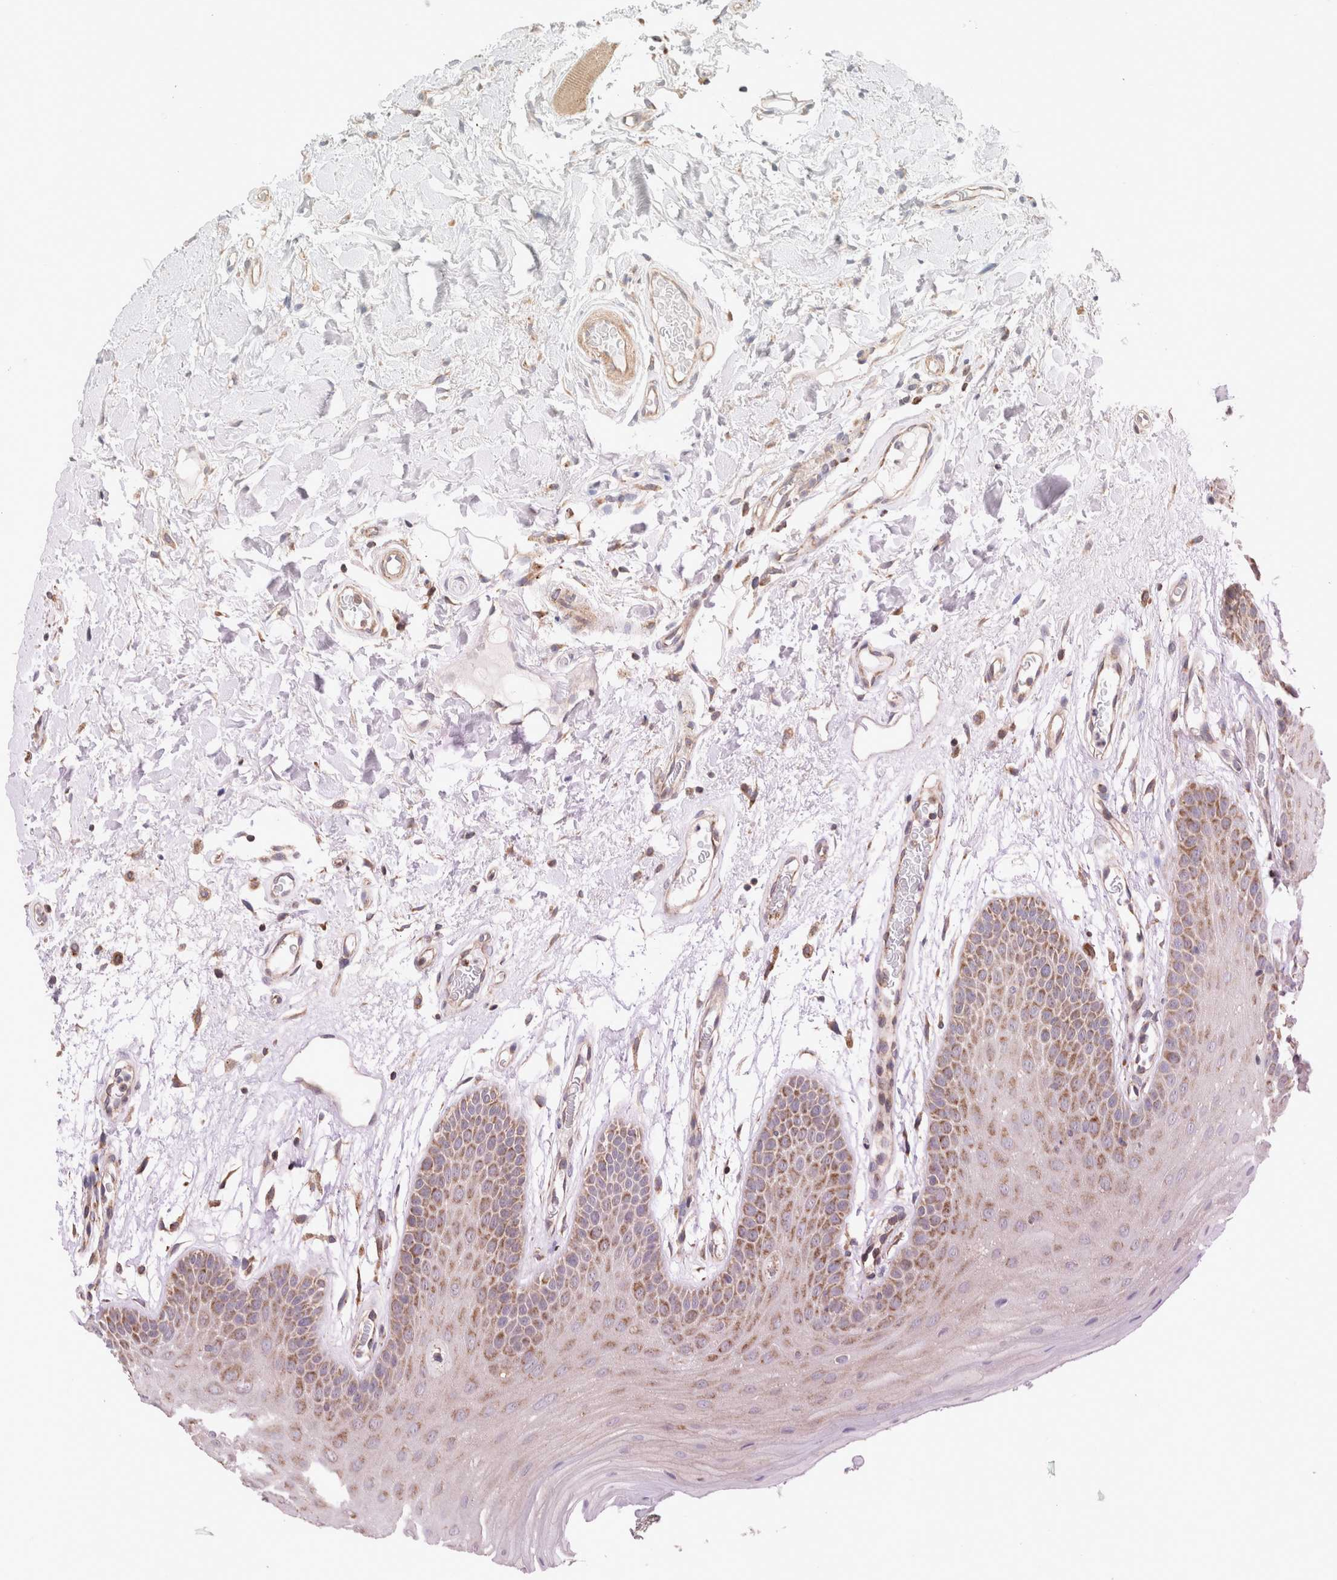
{"staining": {"intensity": "moderate", "quantity": ">75%", "location": "cytoplasmic/membranous"}, "tissue": "oral mucosa", "cell_type": "Squamous epithelial cells", "image_type": "normal", "snomed": [{"axis": "morphology", "description": "Normal tissue, NOS"}, {"axis": "morphology", "description": "Squamous cell carcinoma, NOS"}, {"axis": "topography", "description": "Oral tissue"}, {"axis": "topography", "description": "Head-Neck"}], "caption": "Immunohistochemistry (IHC) histopathology image of normal human oral mucosa stained for a protein (brown), which exhibits medium levels of moderate cytoplasmic/membranous positivity in approximately >75% of squamous epithelial cells.", "gene": "MRM3", "patient": {"sex": "male", "age": 71}}